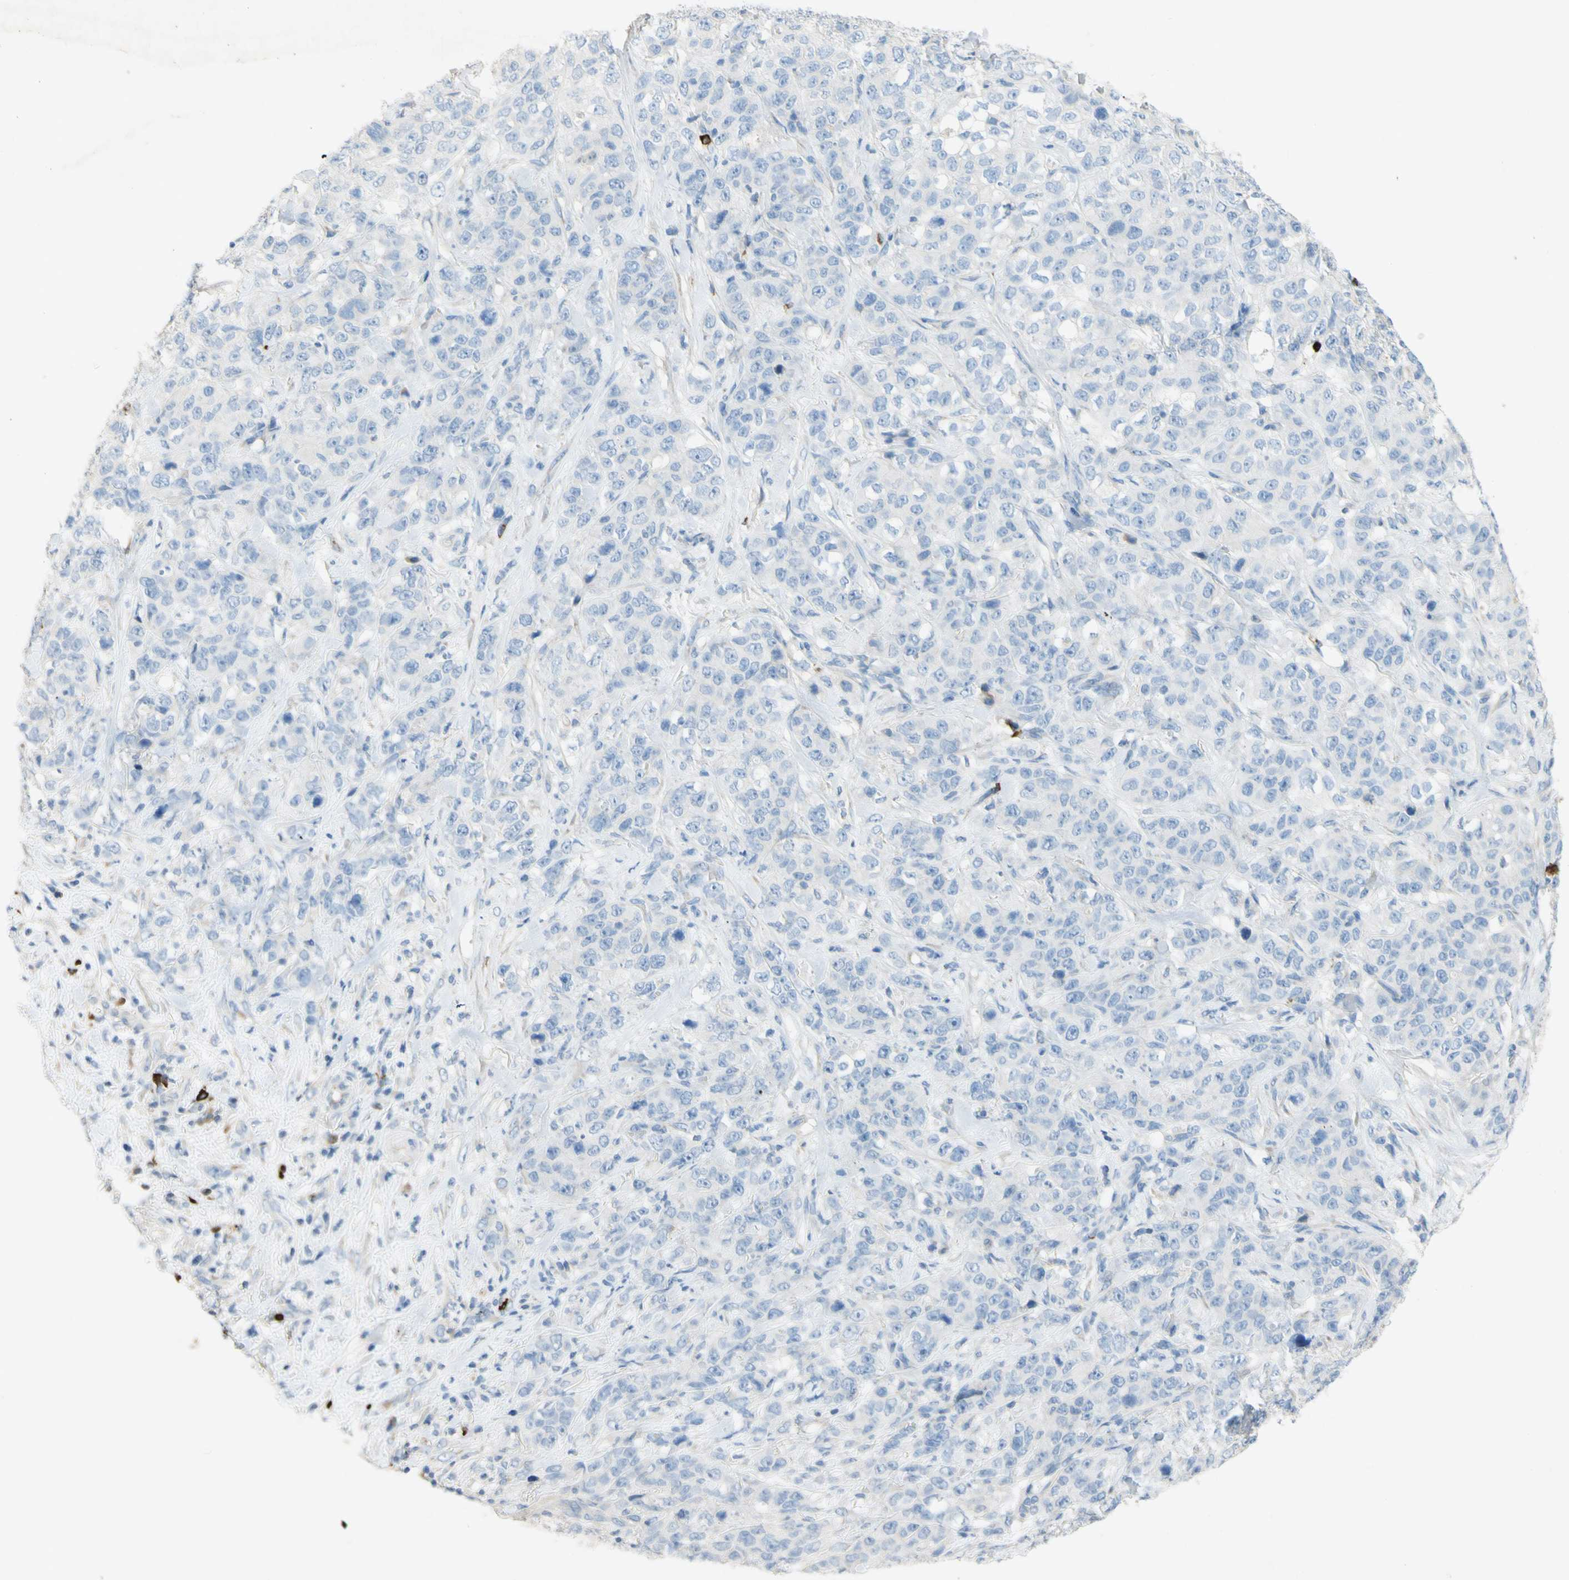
{"staining": {"intensity": "negative", "quantity": "none", "location": "none"}, "tissue": "stomach cancer", "cell_type": "Tumor cells", "image_type": "cancer", "snomed": [{"axis": "morphology", "description": "Adenocarcinoma, NOS"}, {"axis": "topography", "description": "Stomach"}], "caption": "This is an immunohistochemistry image of human stomach cancer (adenocarcinoma). There is no expression in tumor cells.", "gene": "PACSIN1", "patient": {"sex": "male", "age": 48}}